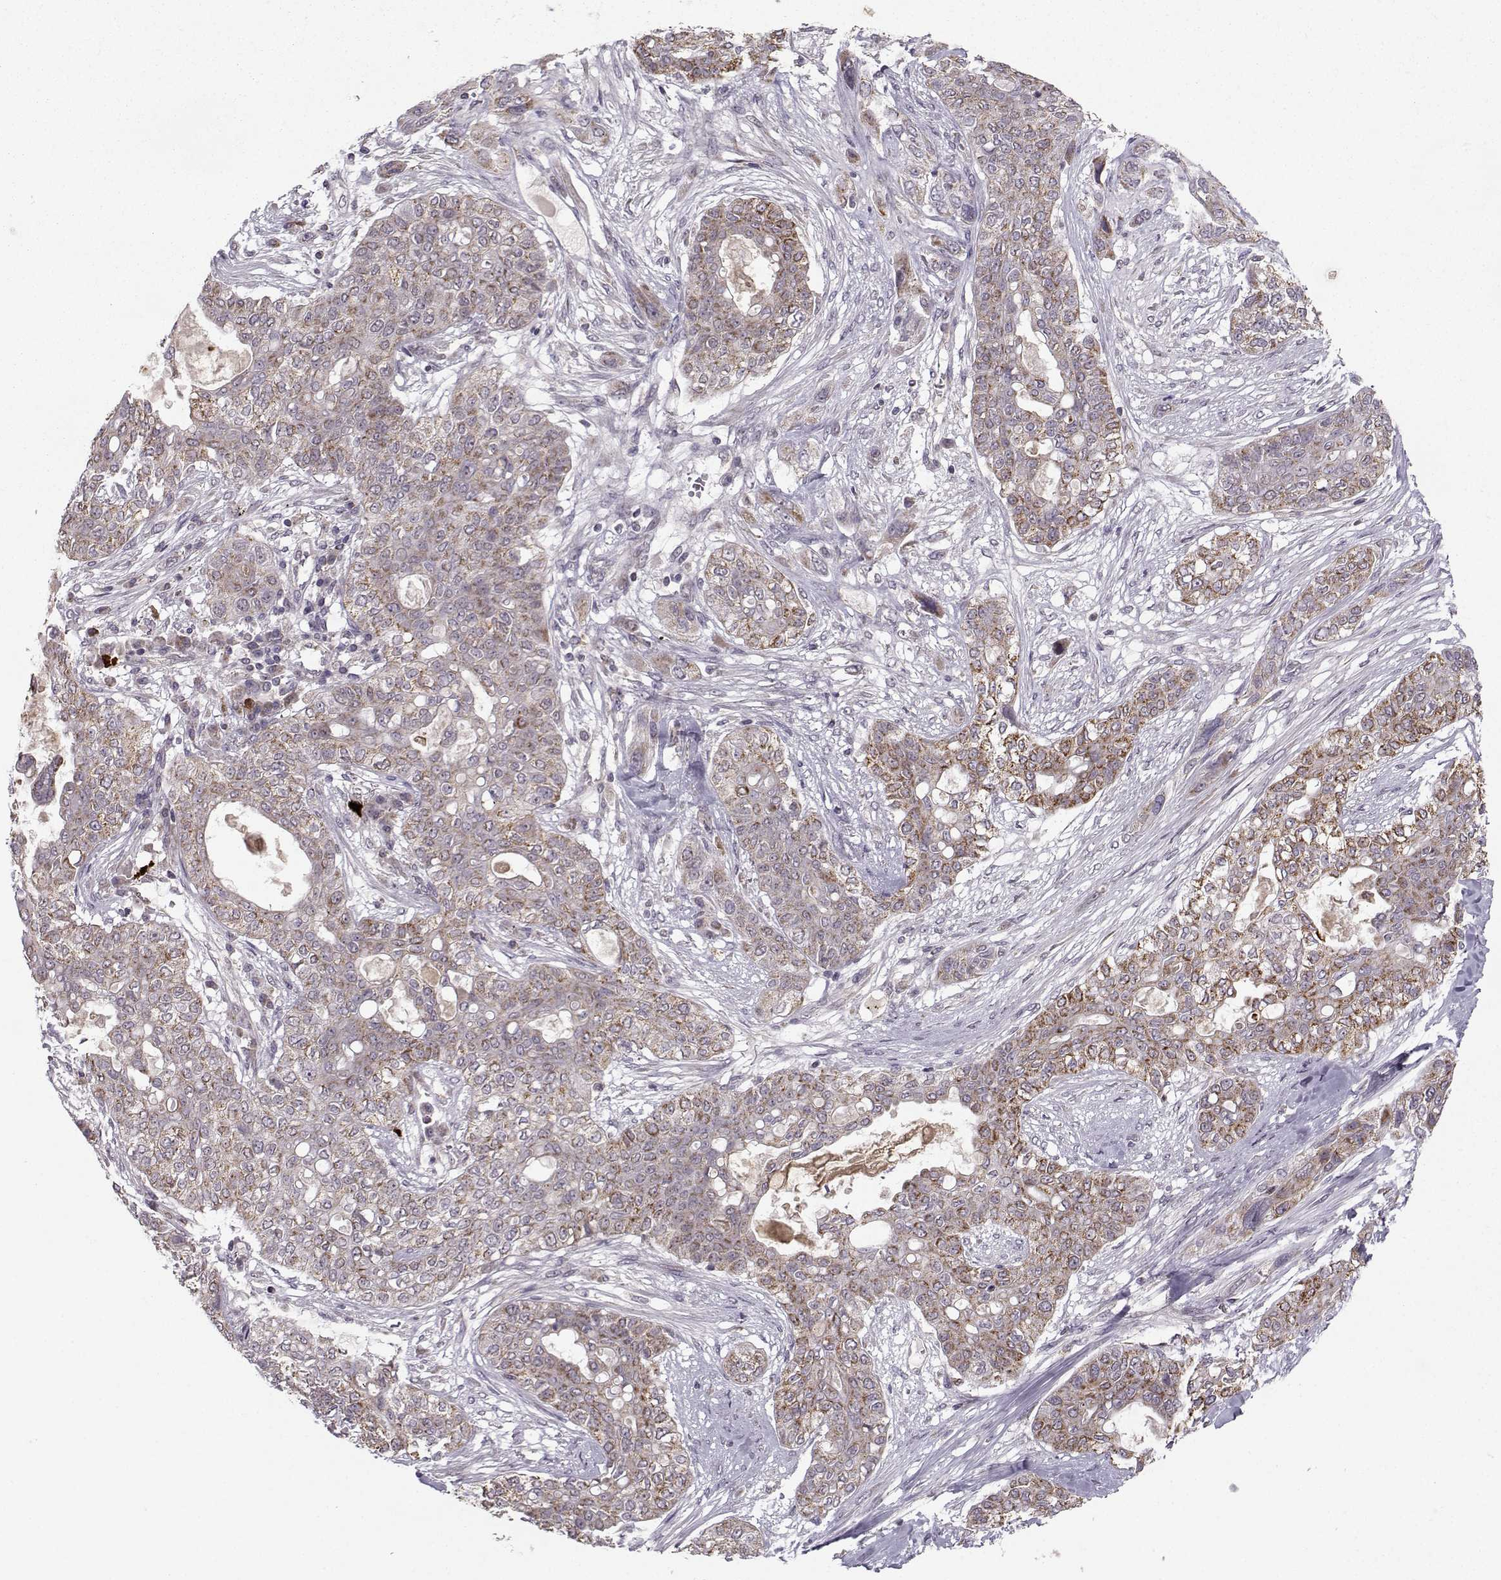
{"staining": {"intensity": "strong", "quantity": "<25%", "location": "cytoplasmic/membranous"}, "tissue": "lung cancer", "cell_type": "Tumor cells", "image_type": "cancer", "snomed": [{"axis": "morphology", "description": "Squamous cell carcinoma, NOS"}, {"axis": "topography", "description": "Lung"}], "caption": "There is medium levels of strong cytoplasmic/membranous expression in tumor cells of lung cancer, as demonstrated by immunohistochemical staining (brown color).", "gene": "NECAB3", "patient": {"sex": "female", "age": 70}}